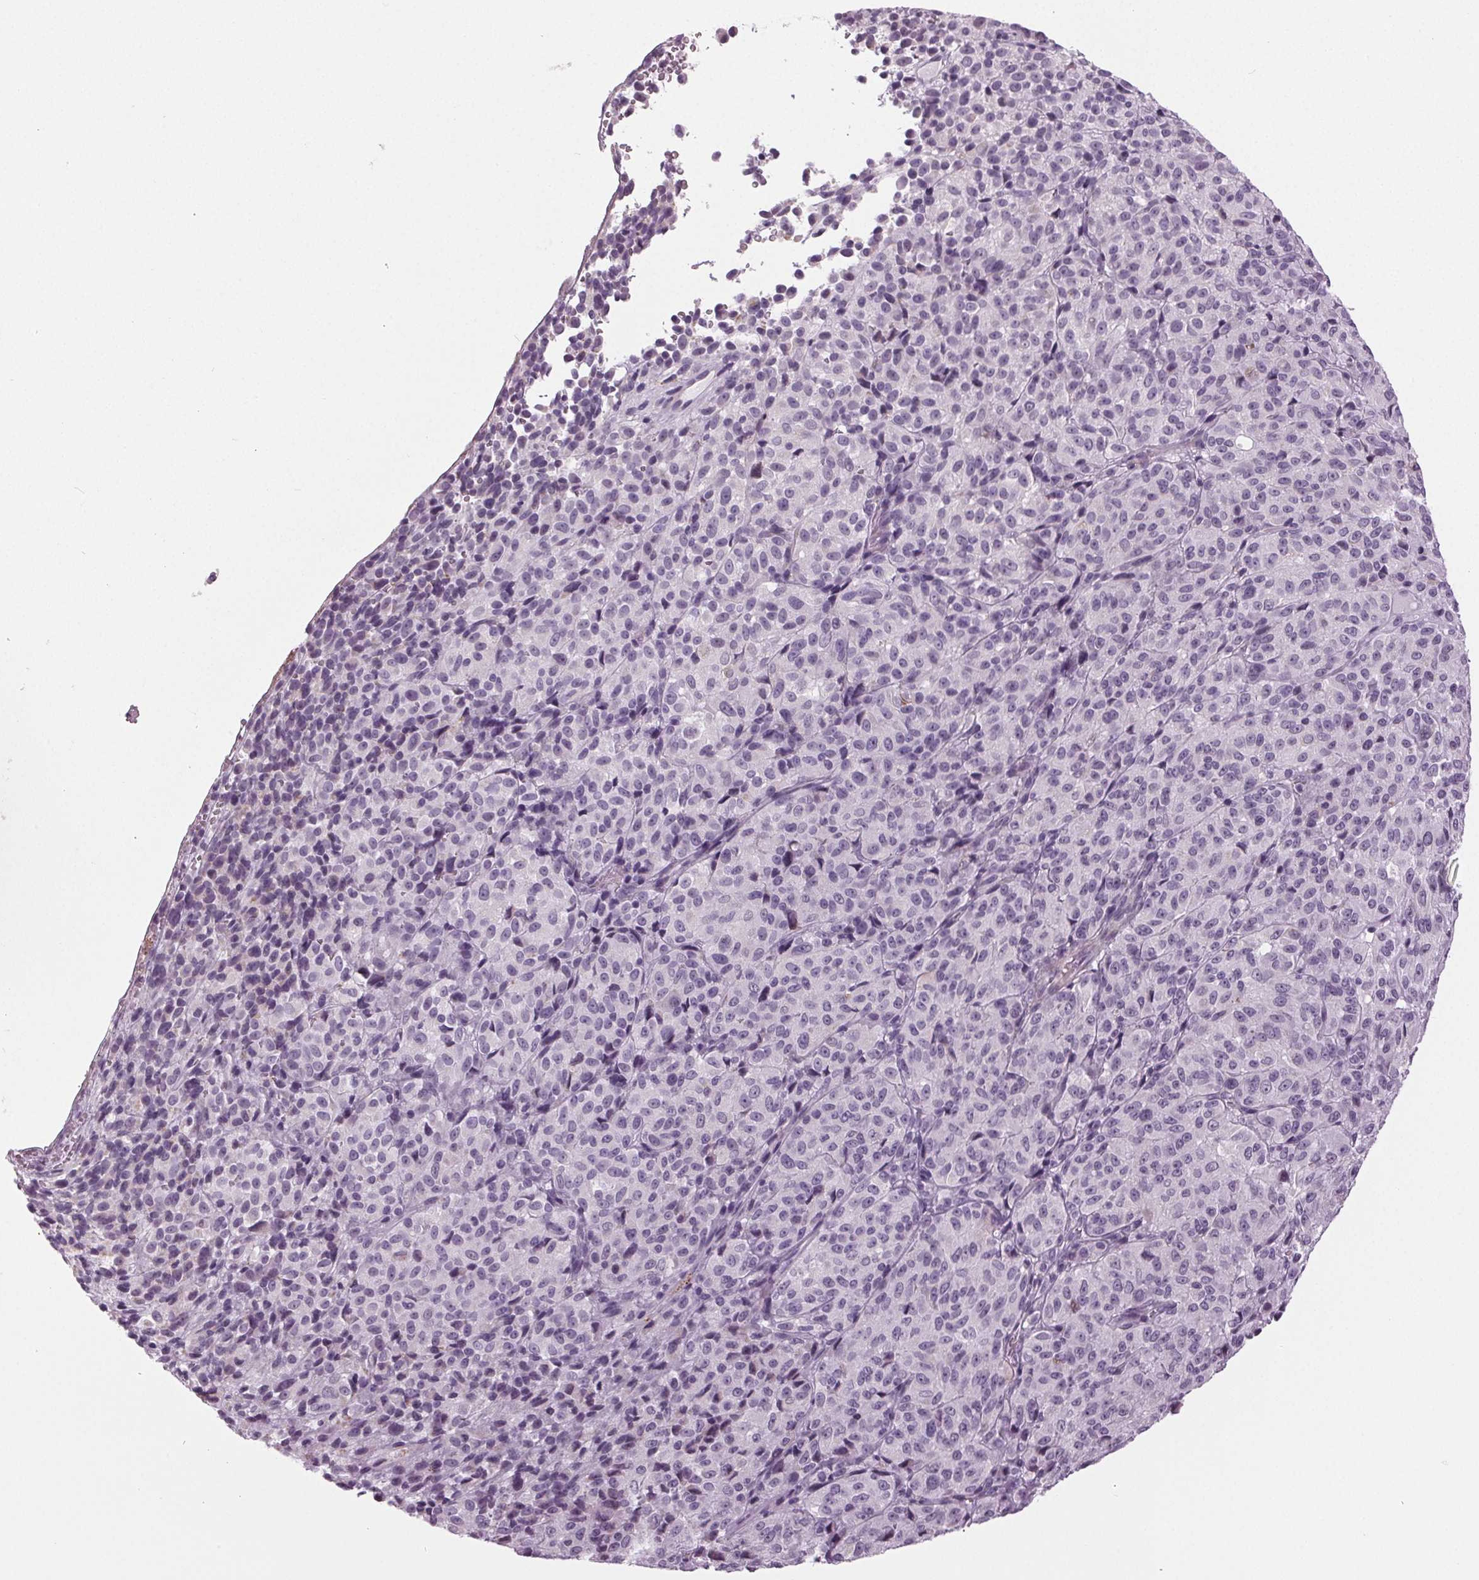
{"staining": {"intensity": "negative", "quantity": "none", "location": "none"}, "tissue": "melanoma", "cell_type": "Tumor cells", "image_type": "cancer", "snomed": [{"axis": "morphology", "description": "Malignant melanoma, Metastatic site"}, {"axis": "topography", "description": "Brain"}], "caption": "High magnification brightfield microscopy of melanoma stained with DAB (3,3'-diaminobenzidine) (brown) and counterstained with hematoxylin (blue): tumor cells show no significant staining.", "gene": "DNAH12", "patient": {"sex": "female", "age": 56}}